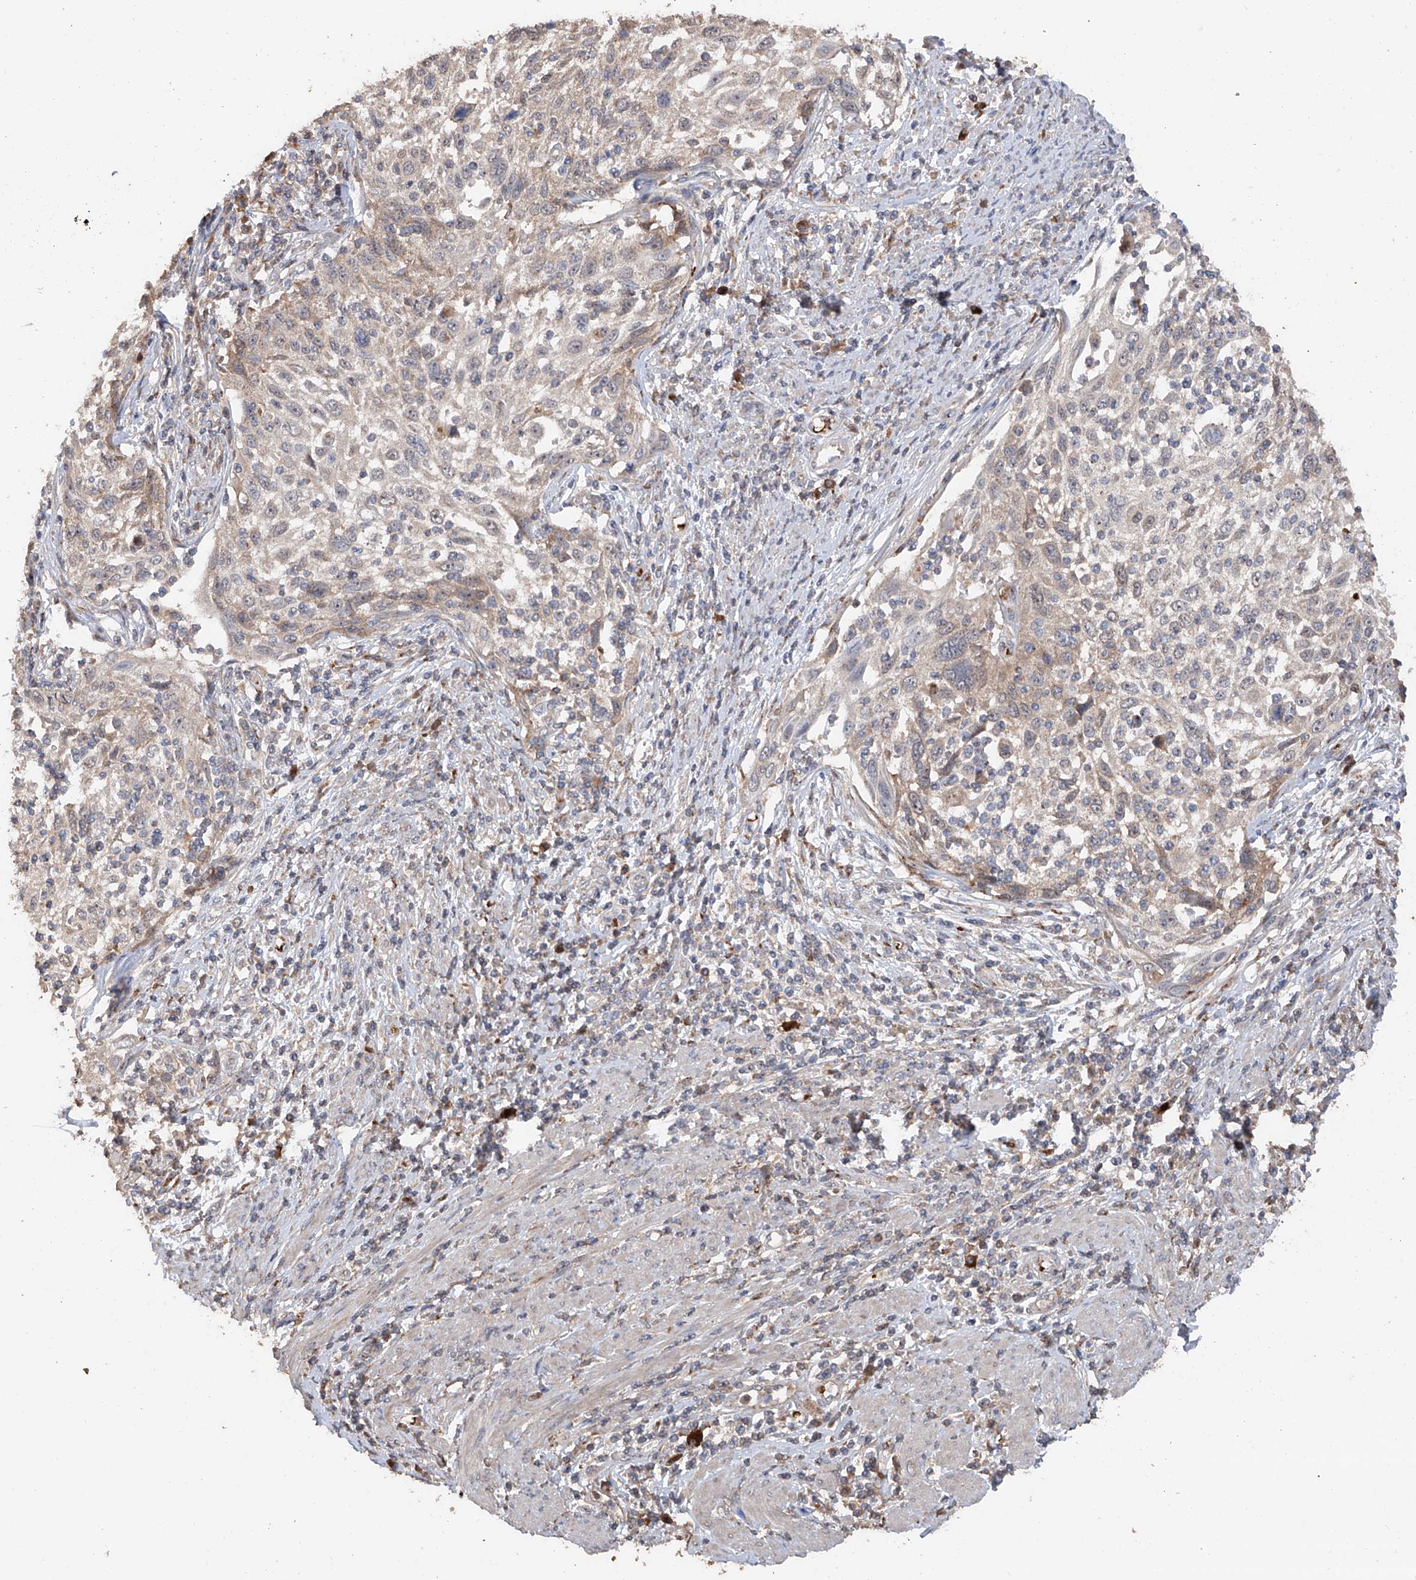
{"staining": {"intensity": "negative", "quantity": "none", "location": "none"}, "tissue": "cervical cancer", "cell_type": "Tumor cells", "image_type": "cancer", "snomed": [{"axis": "morphology", "description": "Squamous cell carcinoma, NOS"}, {"axis": "topography", "description": "Cervix"}], "caption": "Immunohistochemistry micrograph of cervical cancer stained for a protein (brown), which exhibits no expression in tumor cells.", "gene": "EDN1", "patient": {"sex": "female", "age": 70}}